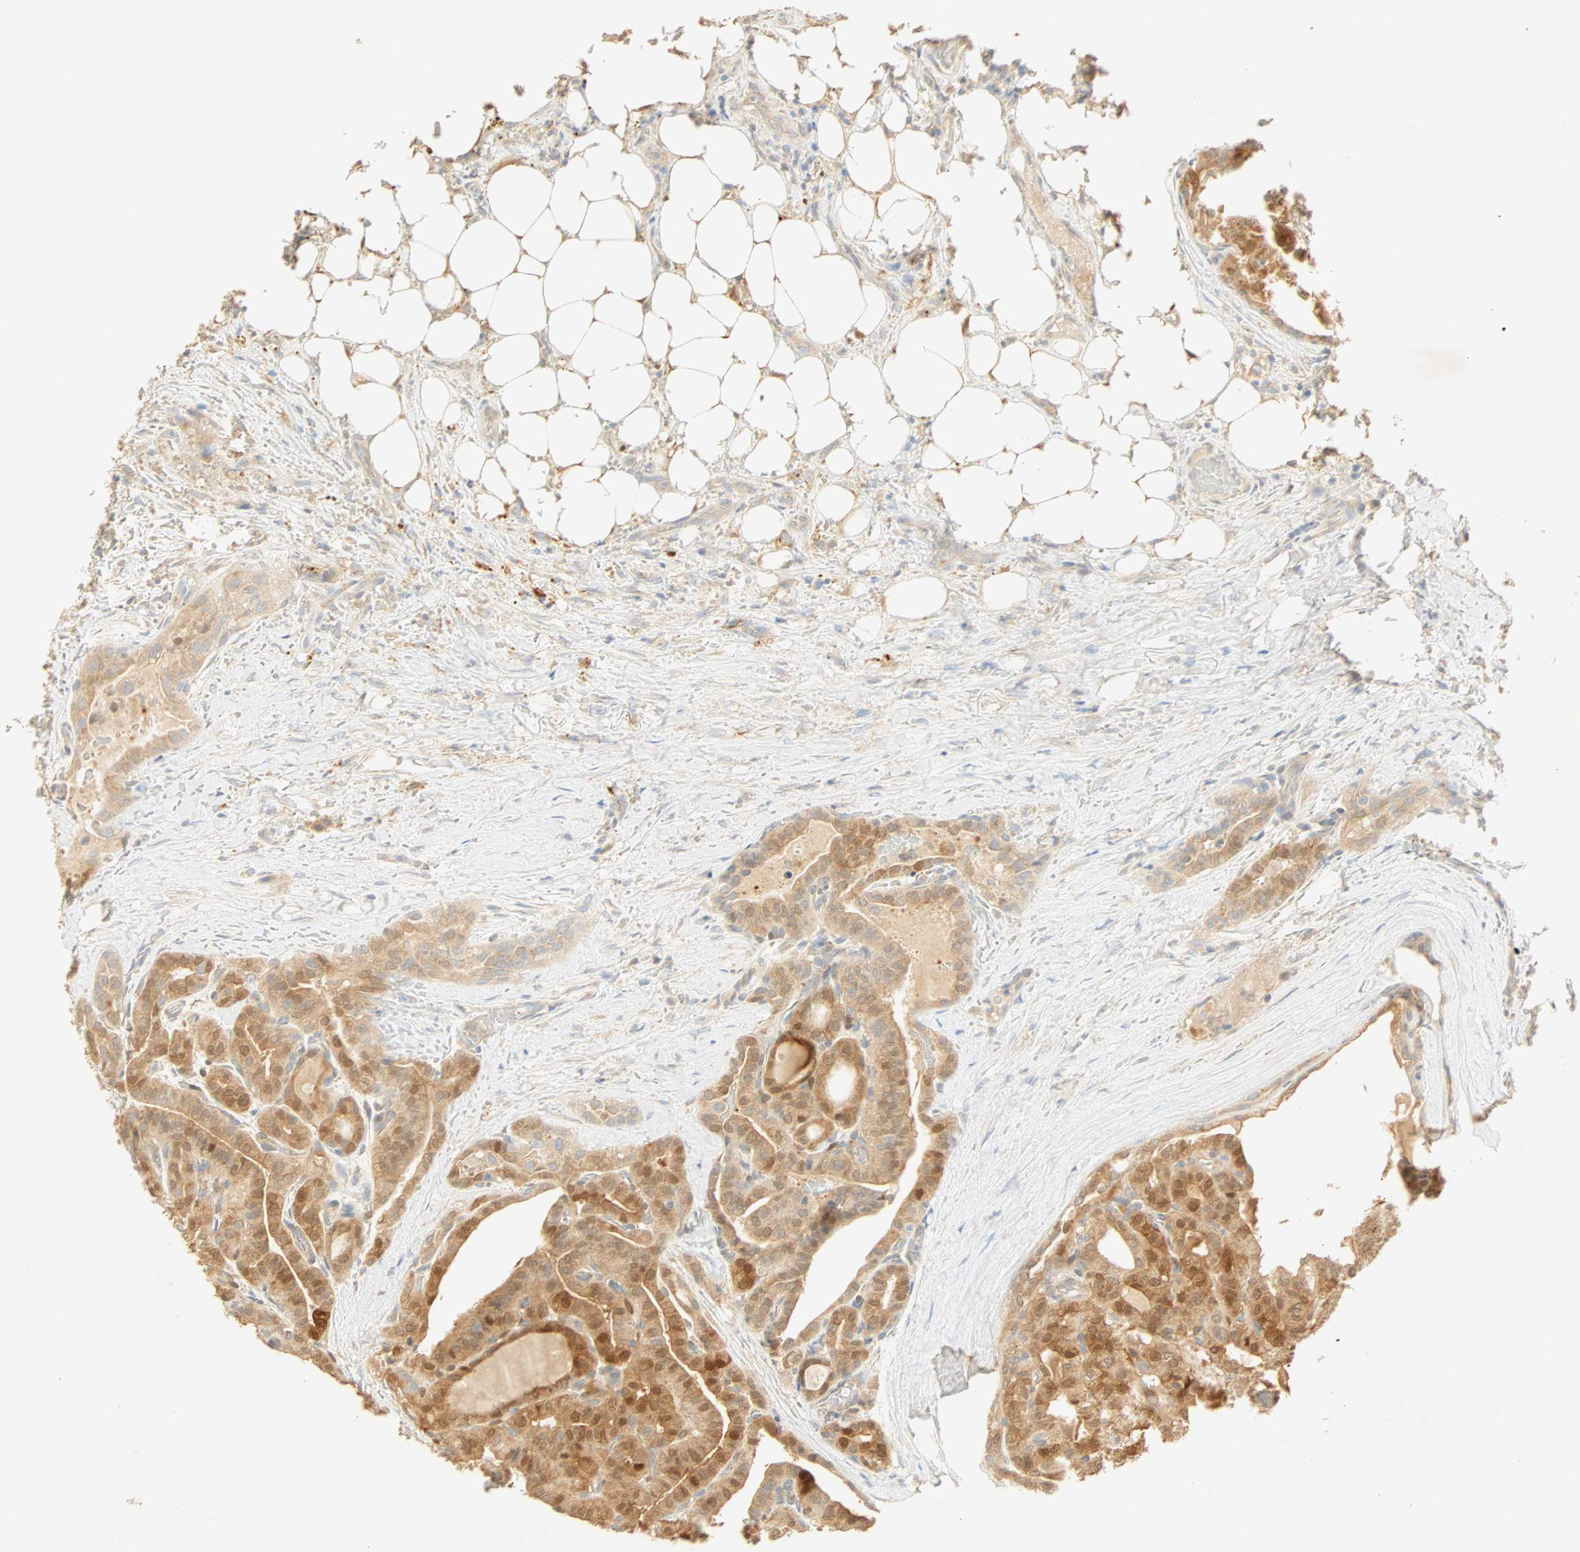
{"staining": {"intensity": "strong", "quantity": ">75%", "location": "cytoplasmic/membranous"}, "tissue": "thyroid cancer", "cell_type": "Tumor cells", "image_type": "cancer", "snomed": [{"axis": "morphology", "description": "Papillary adenocarcinoma, NOS"}, {"axis": "topography", "description": "Thyroid gland"}], "caption": "This is an image of IHC staining of thyroid papillary adenocarcinoma, which shows strong positivity in the cytoplasmic/membranous of tumor cells.", "gene": "SELENBP1", "patient": {"sex": "male", "age": 77}}